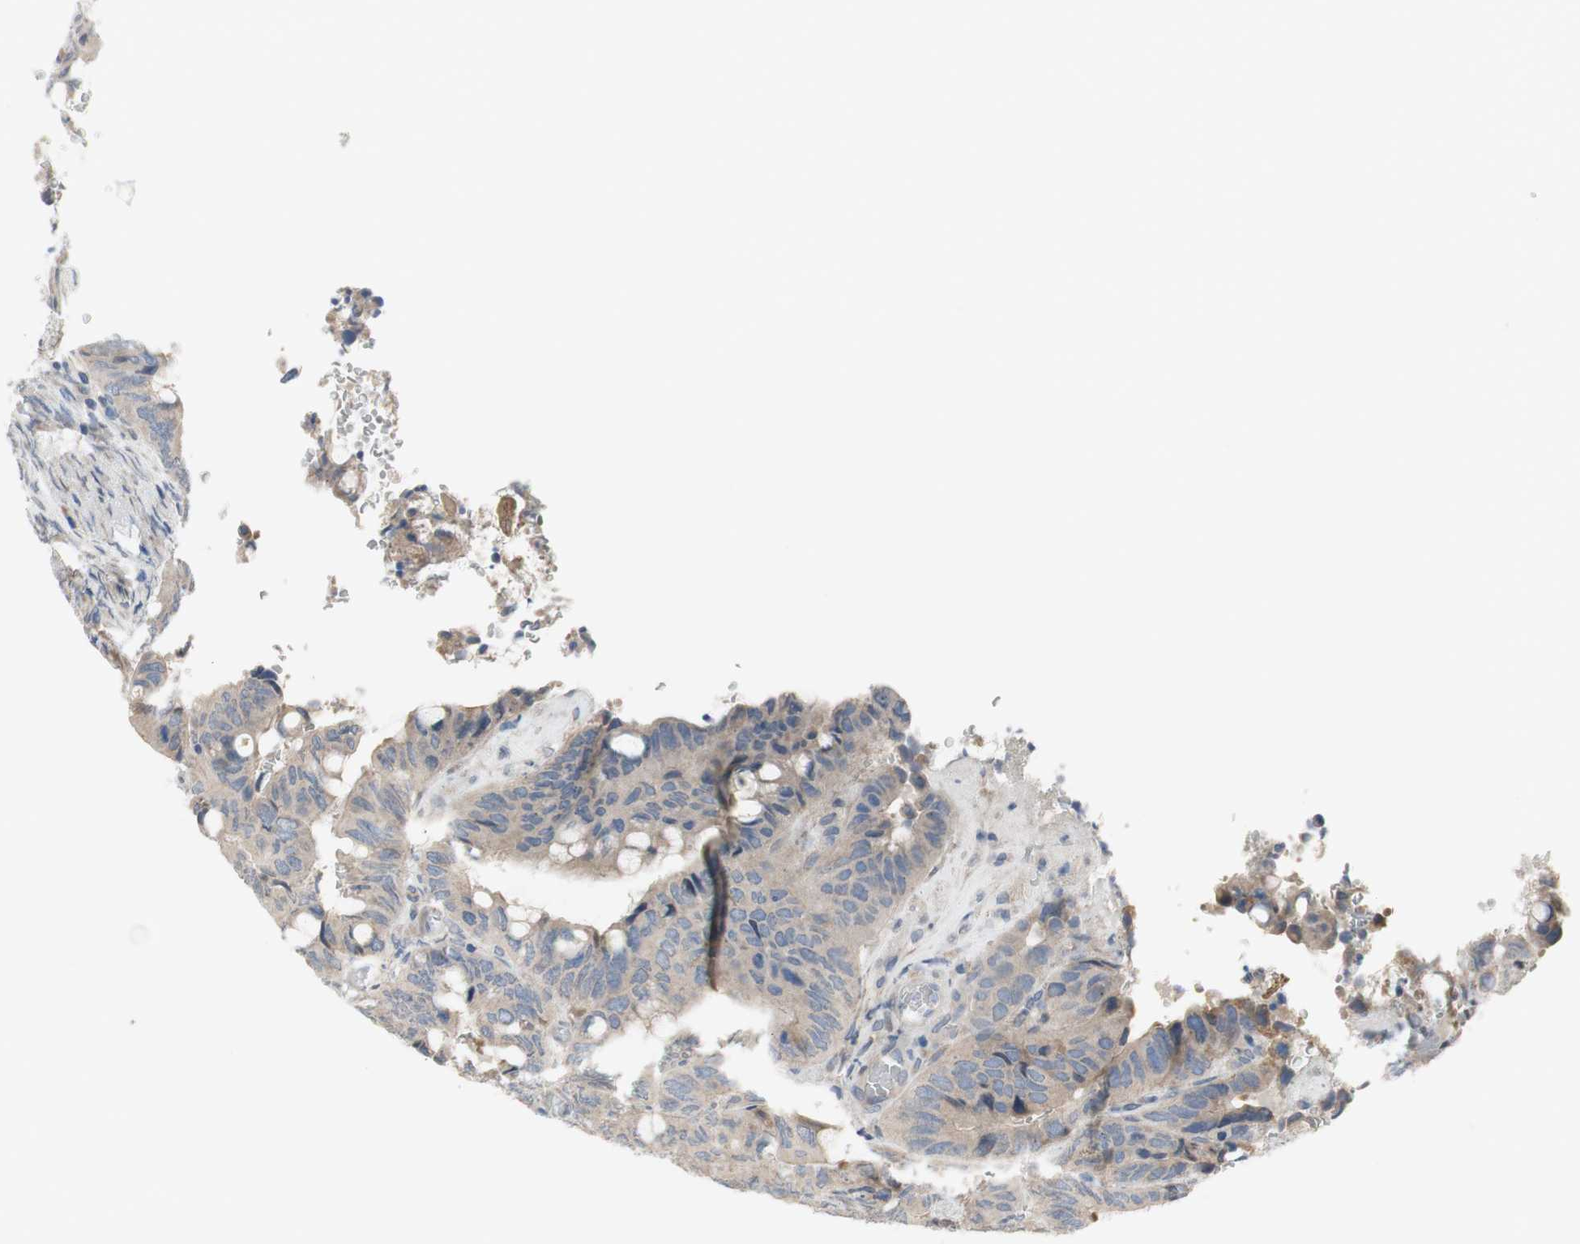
{"staining": {"intensity": "negative", "quantity": "none", "location": "none"}, "tissue": "colorectal cancer", "cell_type": "Tumor cells", "image_type": "cancer", "snomed": [{"axis": "morphology", "description": "Normal tissue, NOS"}, {"axis": "morphology", "description": "Adenocarcinoma, NOS"}, {"axis": "topography", "description": "Rectum"}, {"axis": "topography", "description": "Peripheral nerve tissue"}], "caption": "Tumor cells show no significant protein expression in adenocarcinoma (colorectal).", "gene": "TACR3", "patient": {"sex": "male", "age": 92}}